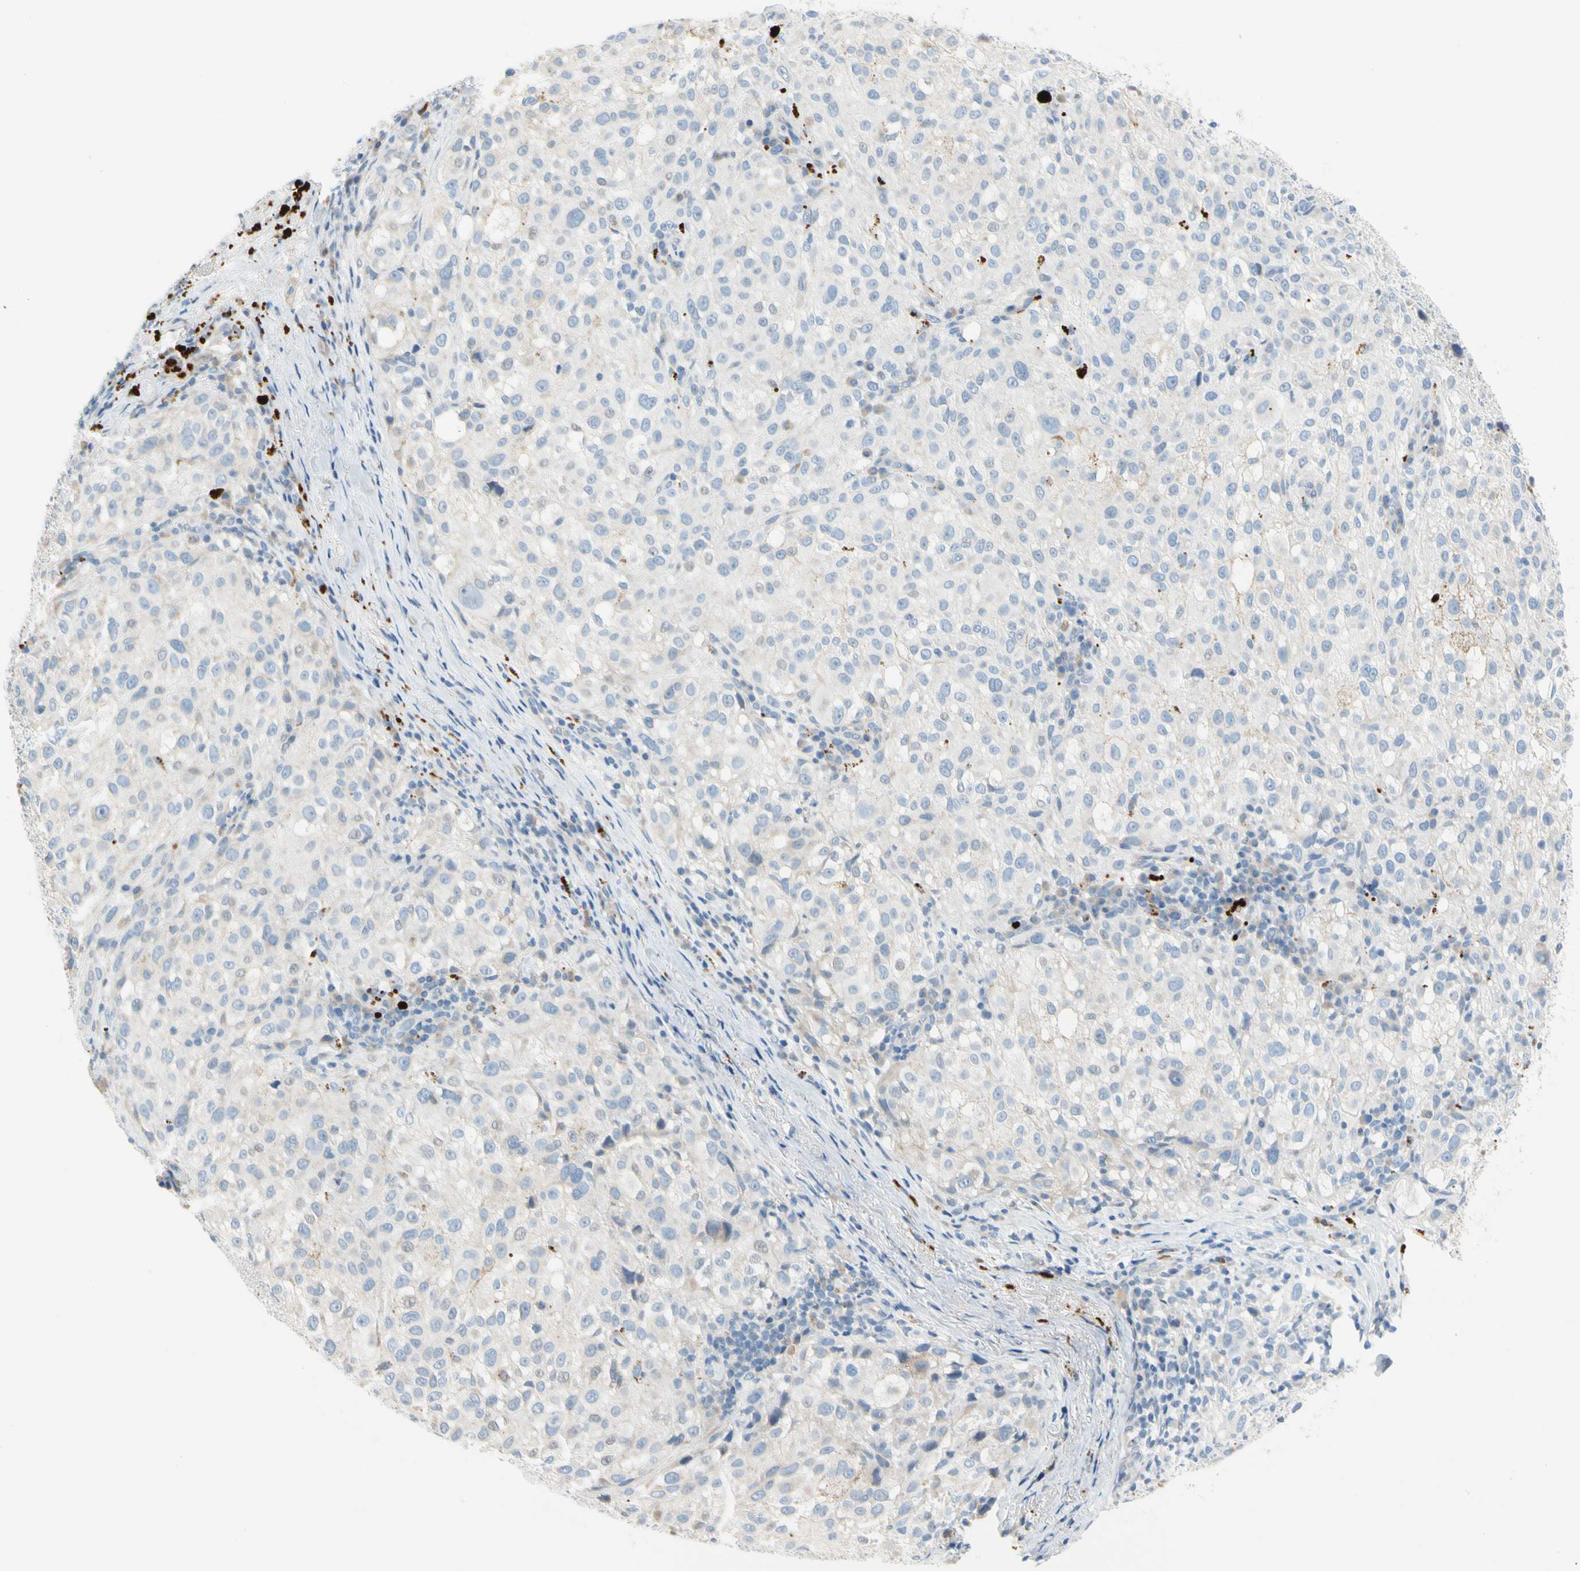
{"staining": {"intensity": "negative", "quantity": "none", "location": "none"}, "tissue": "melanoma", "cell_type": "Tumor cells", "image_type": "cancer", "snomed": [{"axis": "morphology", "description": "Necrosis, NOS"}, {"axis": "morphology", "description": "Malignant melanoma, NOS"}, {"axis": "topography", "description": "Skin"}], "caption": "Tumor cells show no significant staining in malignant melanoma.", "gene": "PPBP", "patient": {"sex": "female", "age": 87}}